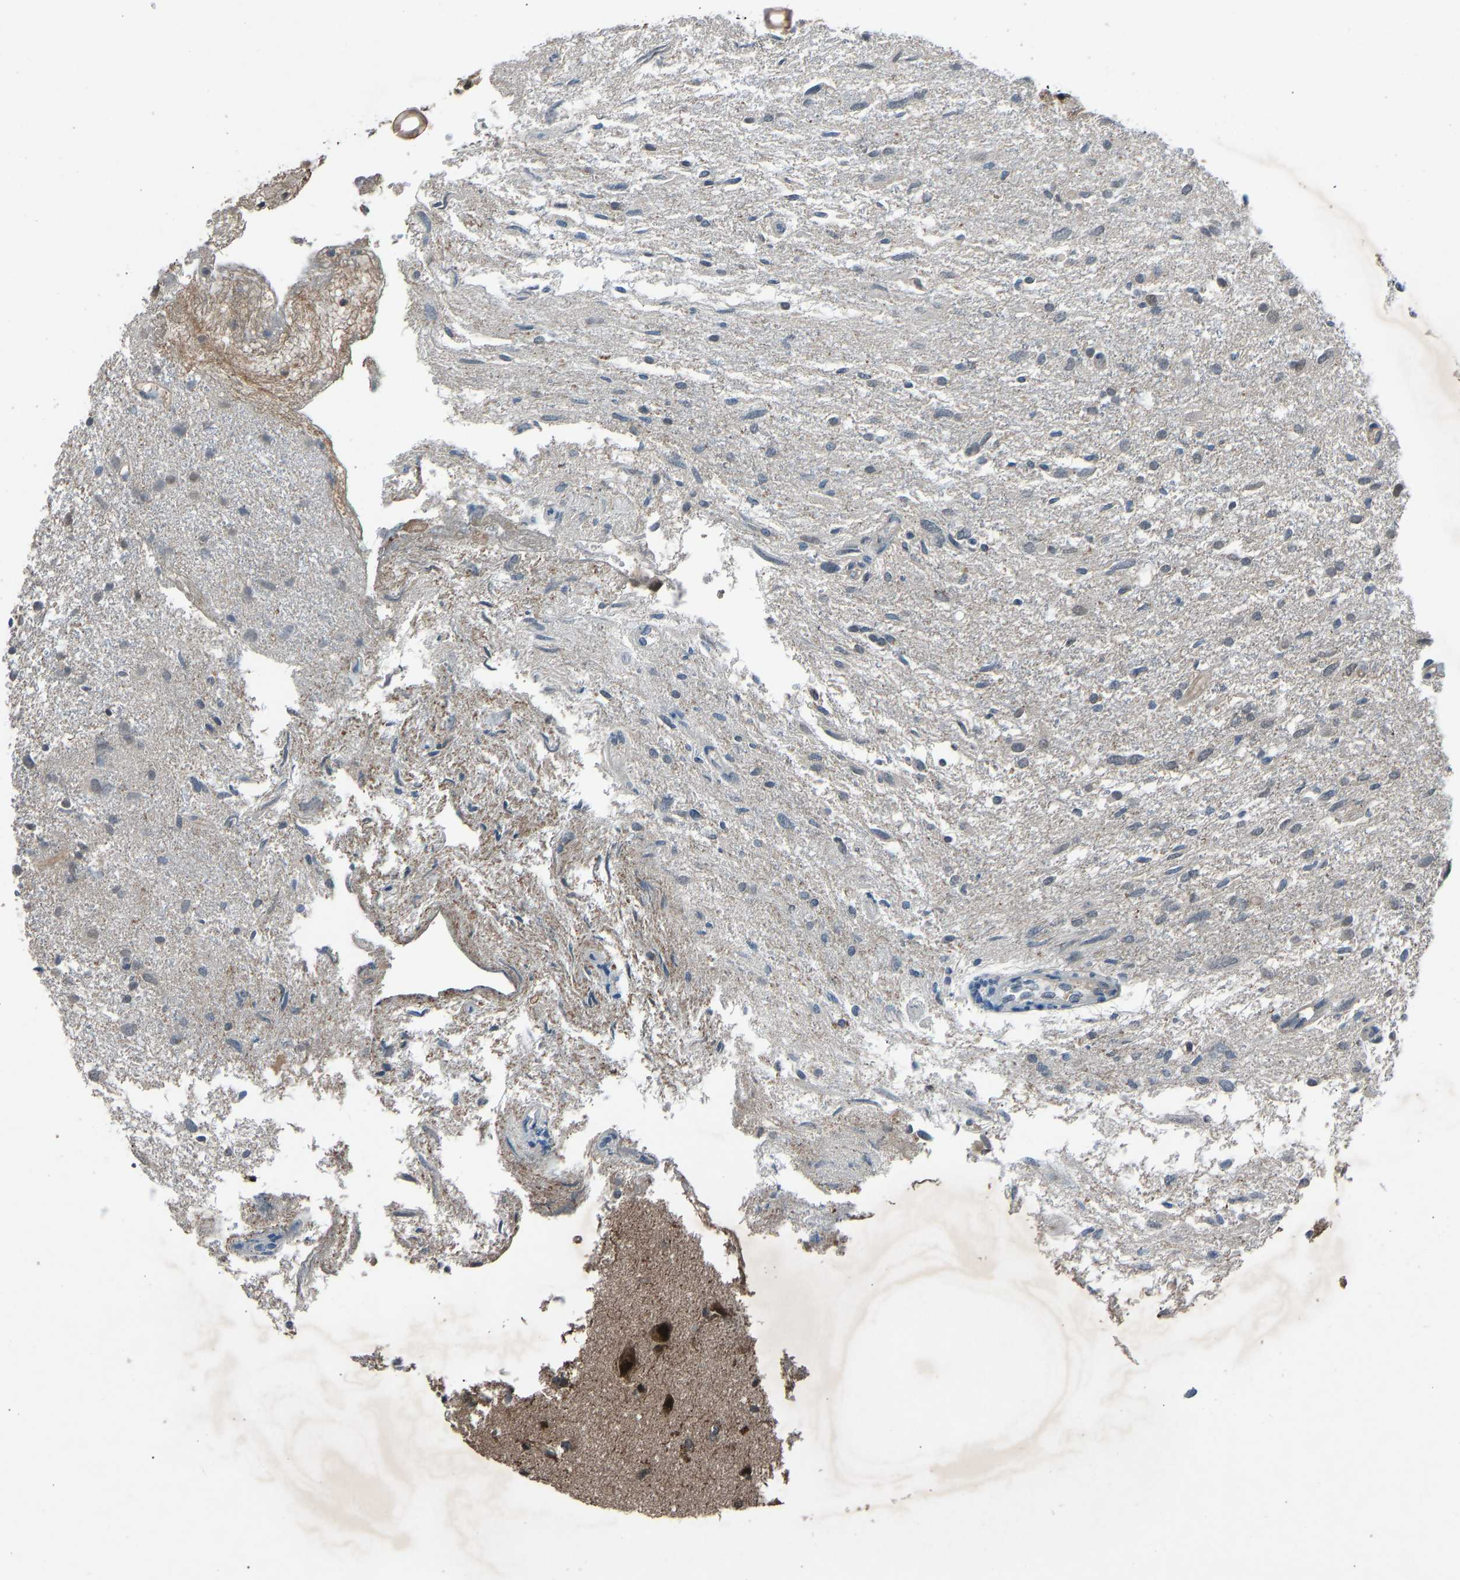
{"staining": {"intensity": "negative", "quantity": "none", "location": "none"}, "tissue": "glioma", "cell_type": "Tumor cells", "image_type": "cancer", "snomed": [{"axis": "morphology", "description": "Glioma, malignant, High grade"}, {"axis": "topography", "description": "Brain"}], "caption": "This micrograph is of glioma stained with immunohistochemistry (IHC) to label a protein in brown with the nuclei are counter-stained blue. There is no positivity in tumor cells.", "gene": "SLC43A1", "patient": {"sex": "female", "age": 59}}